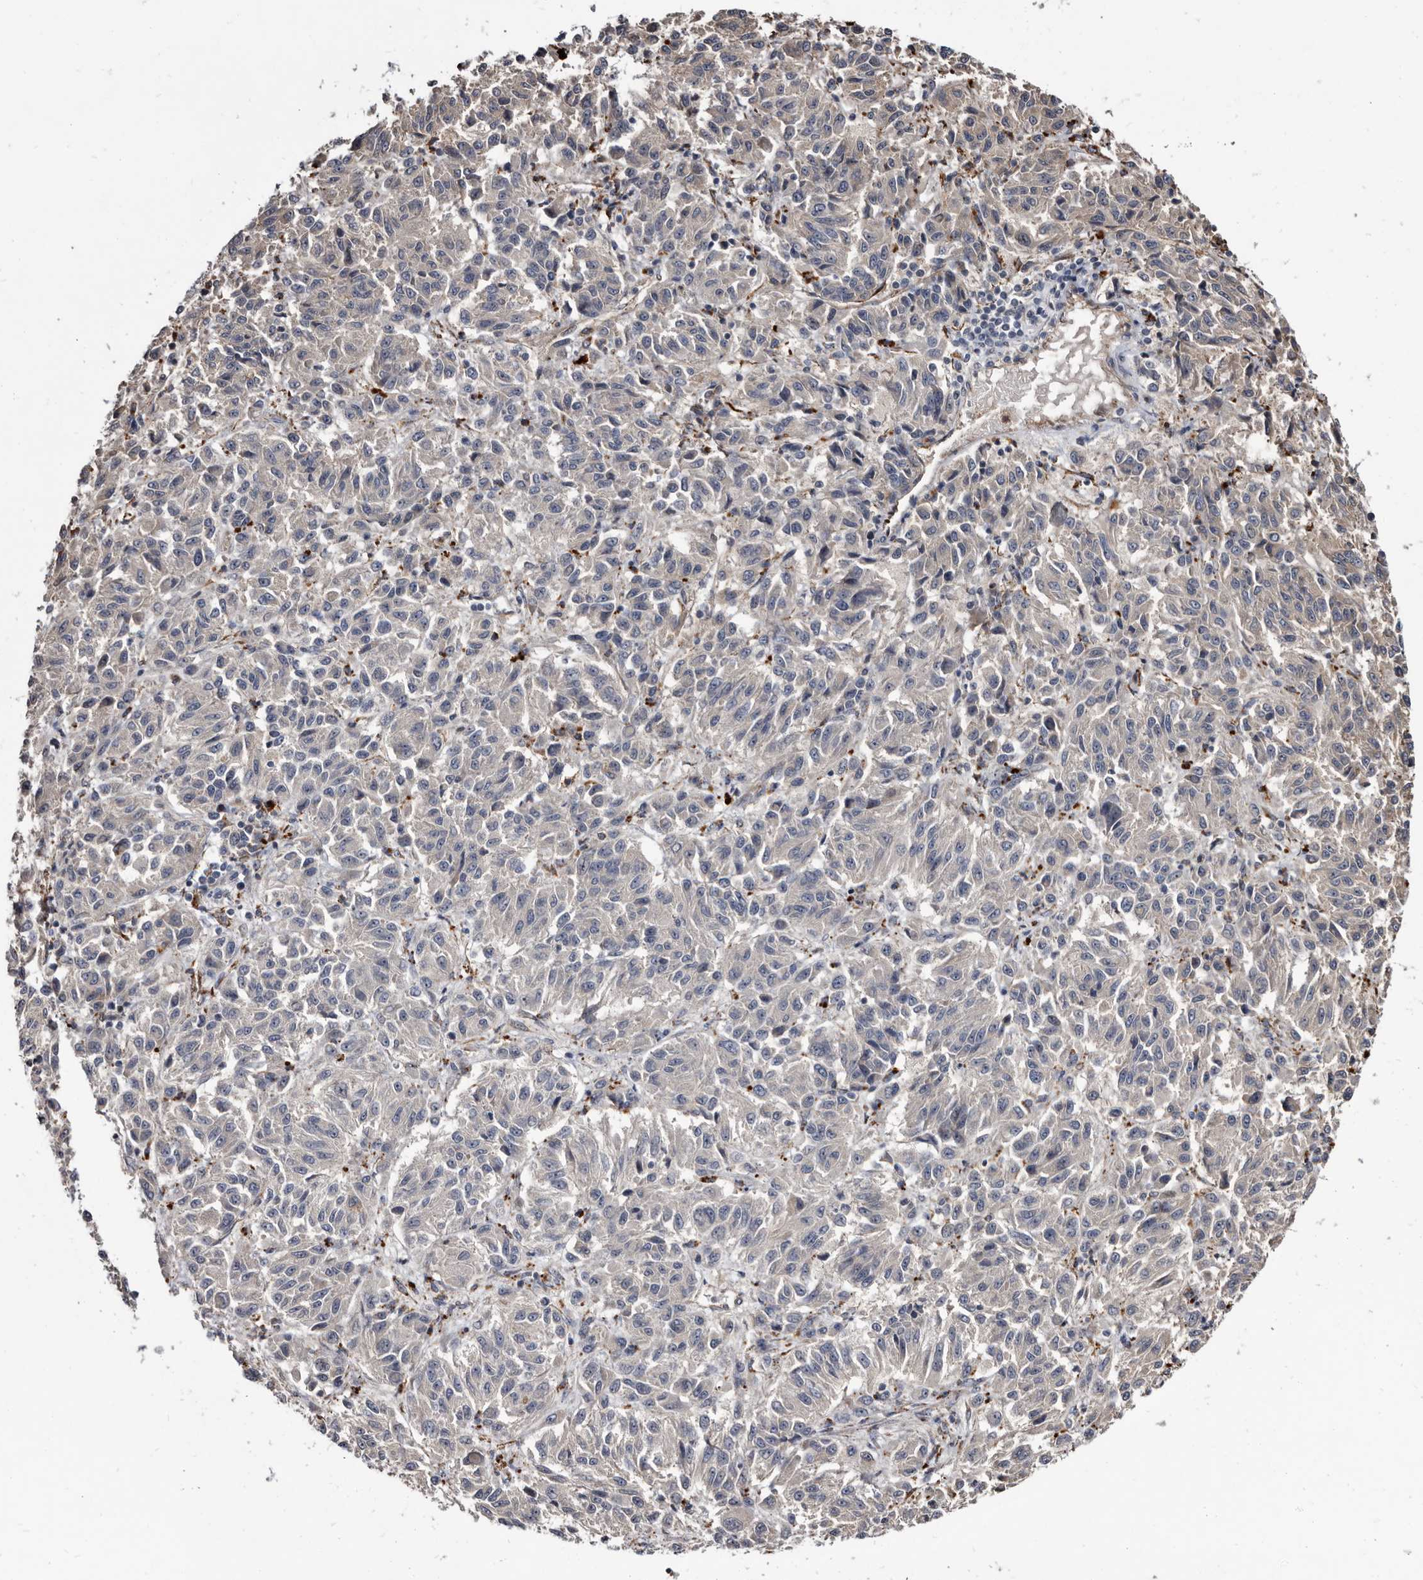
{"staining": {"intensity": "negative", "quantity": "none", "location": "none"}, "tissue": "melanoma", "cell_type": "Tumor cells", "image_type": "cancer", "snomed": [{"axis": "morphology", "description": "Malignant melanoma, Metastatic site"}, {"axis": "topography", "description": "Lung"}], "caption": "Tumor cells are negative for protein expression in human melanoma. (DAB (3,3'-diaminobenzidine) IHC visualized using brightfield microscopy, high magnification).", "gene": "CTSA", "patient": {"sex": "male", "age": 64}}